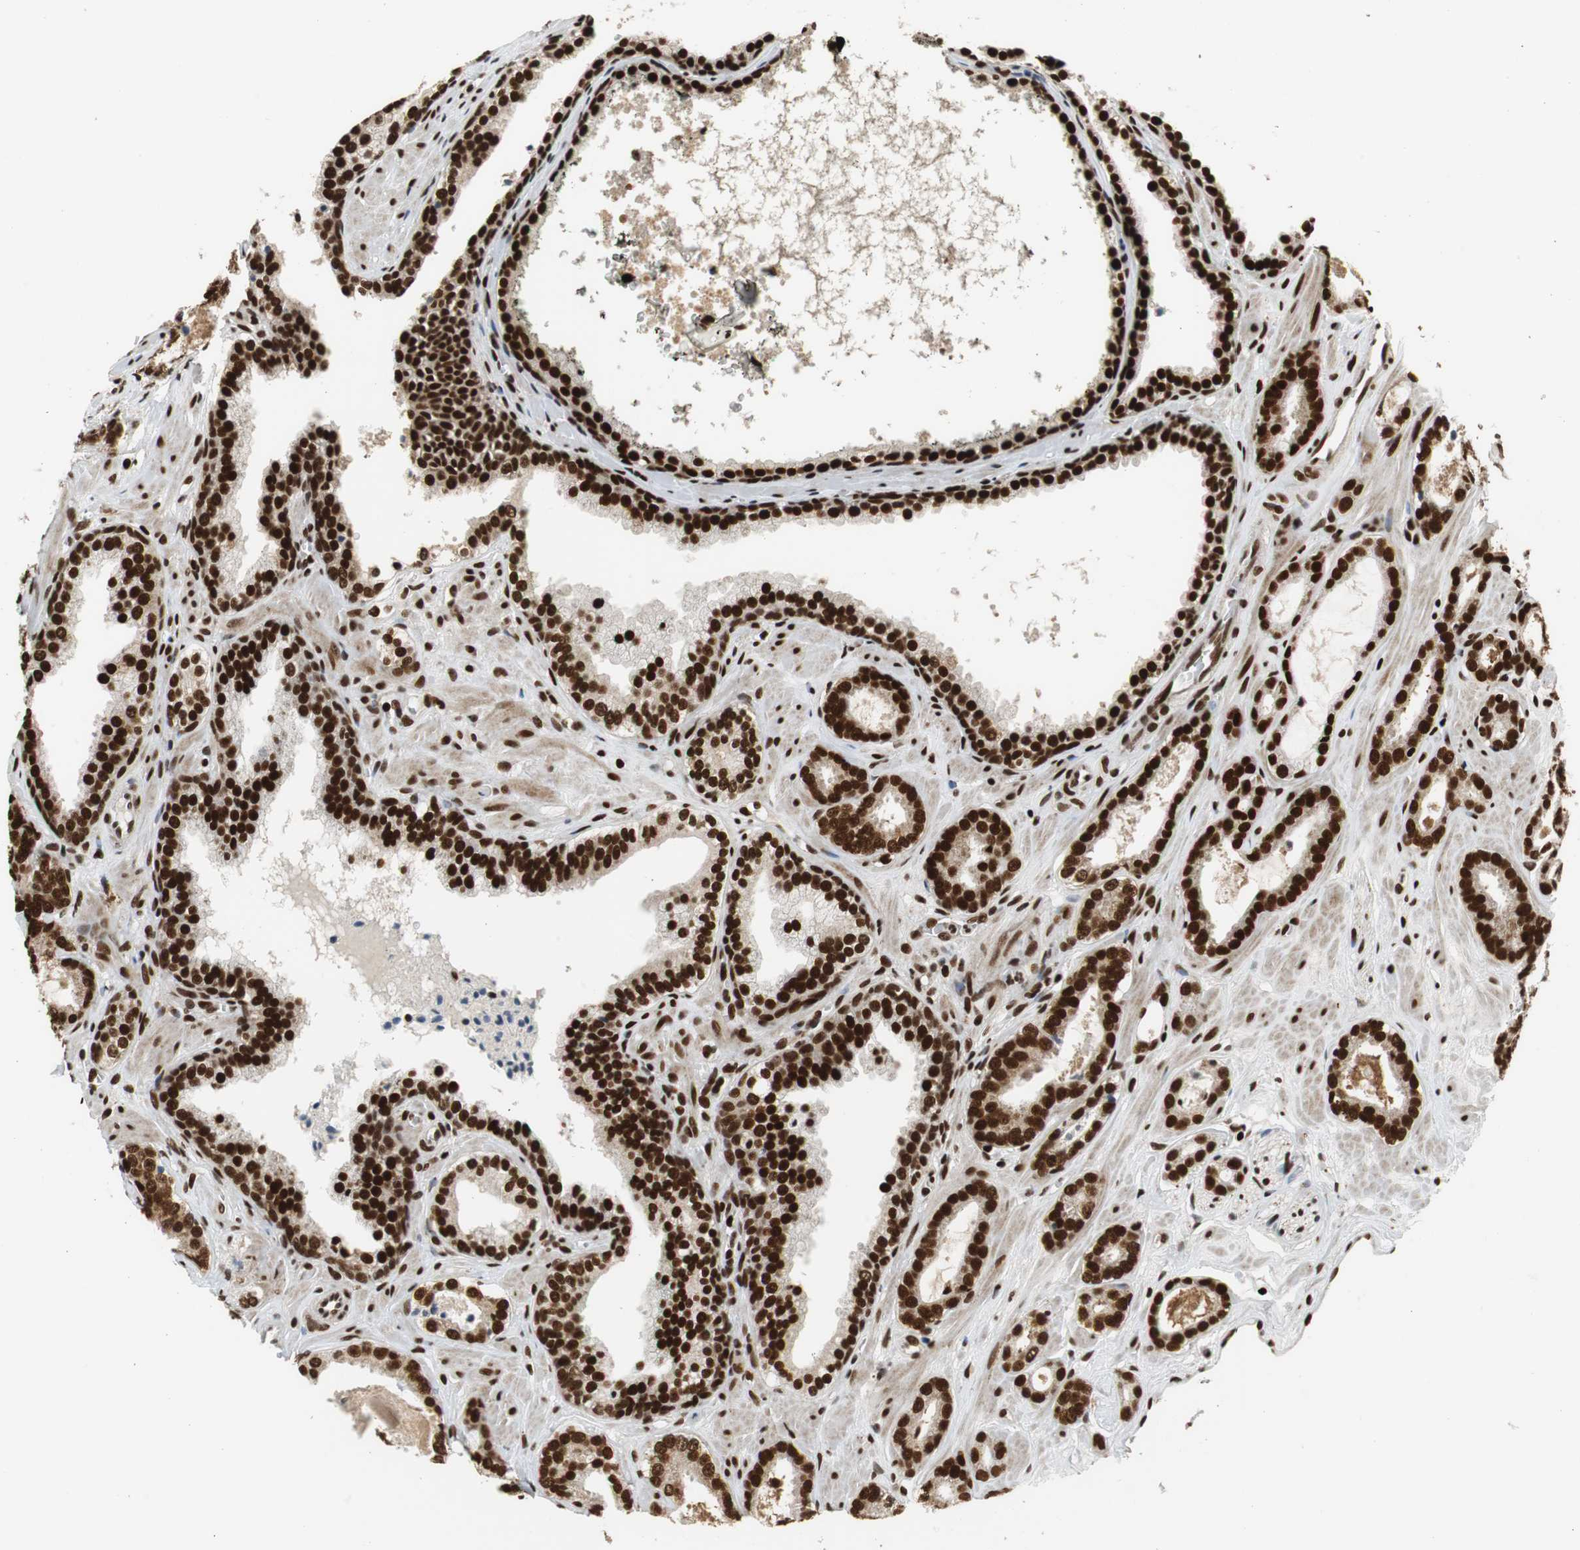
{"staining": {"intensity": "strong", "quantity": ">75%", "location": "nuclear"}, "tissue": "prostate cancer", "cell_type": "Tumor cells", "image_type": "cancer", "snomed": [{"axis": "morphology", "description": "Adenocarcinoma, Low grade"}, {"axis": "topography", "description": "Prostate"}], "caption": "Prostate cancer stained for a protein (brown) exhibits strong nuclear positive staining in approximately >75% of tumor cells.", "gene": "HDAC1", "patient": {"sex": "male", "age": 57}}